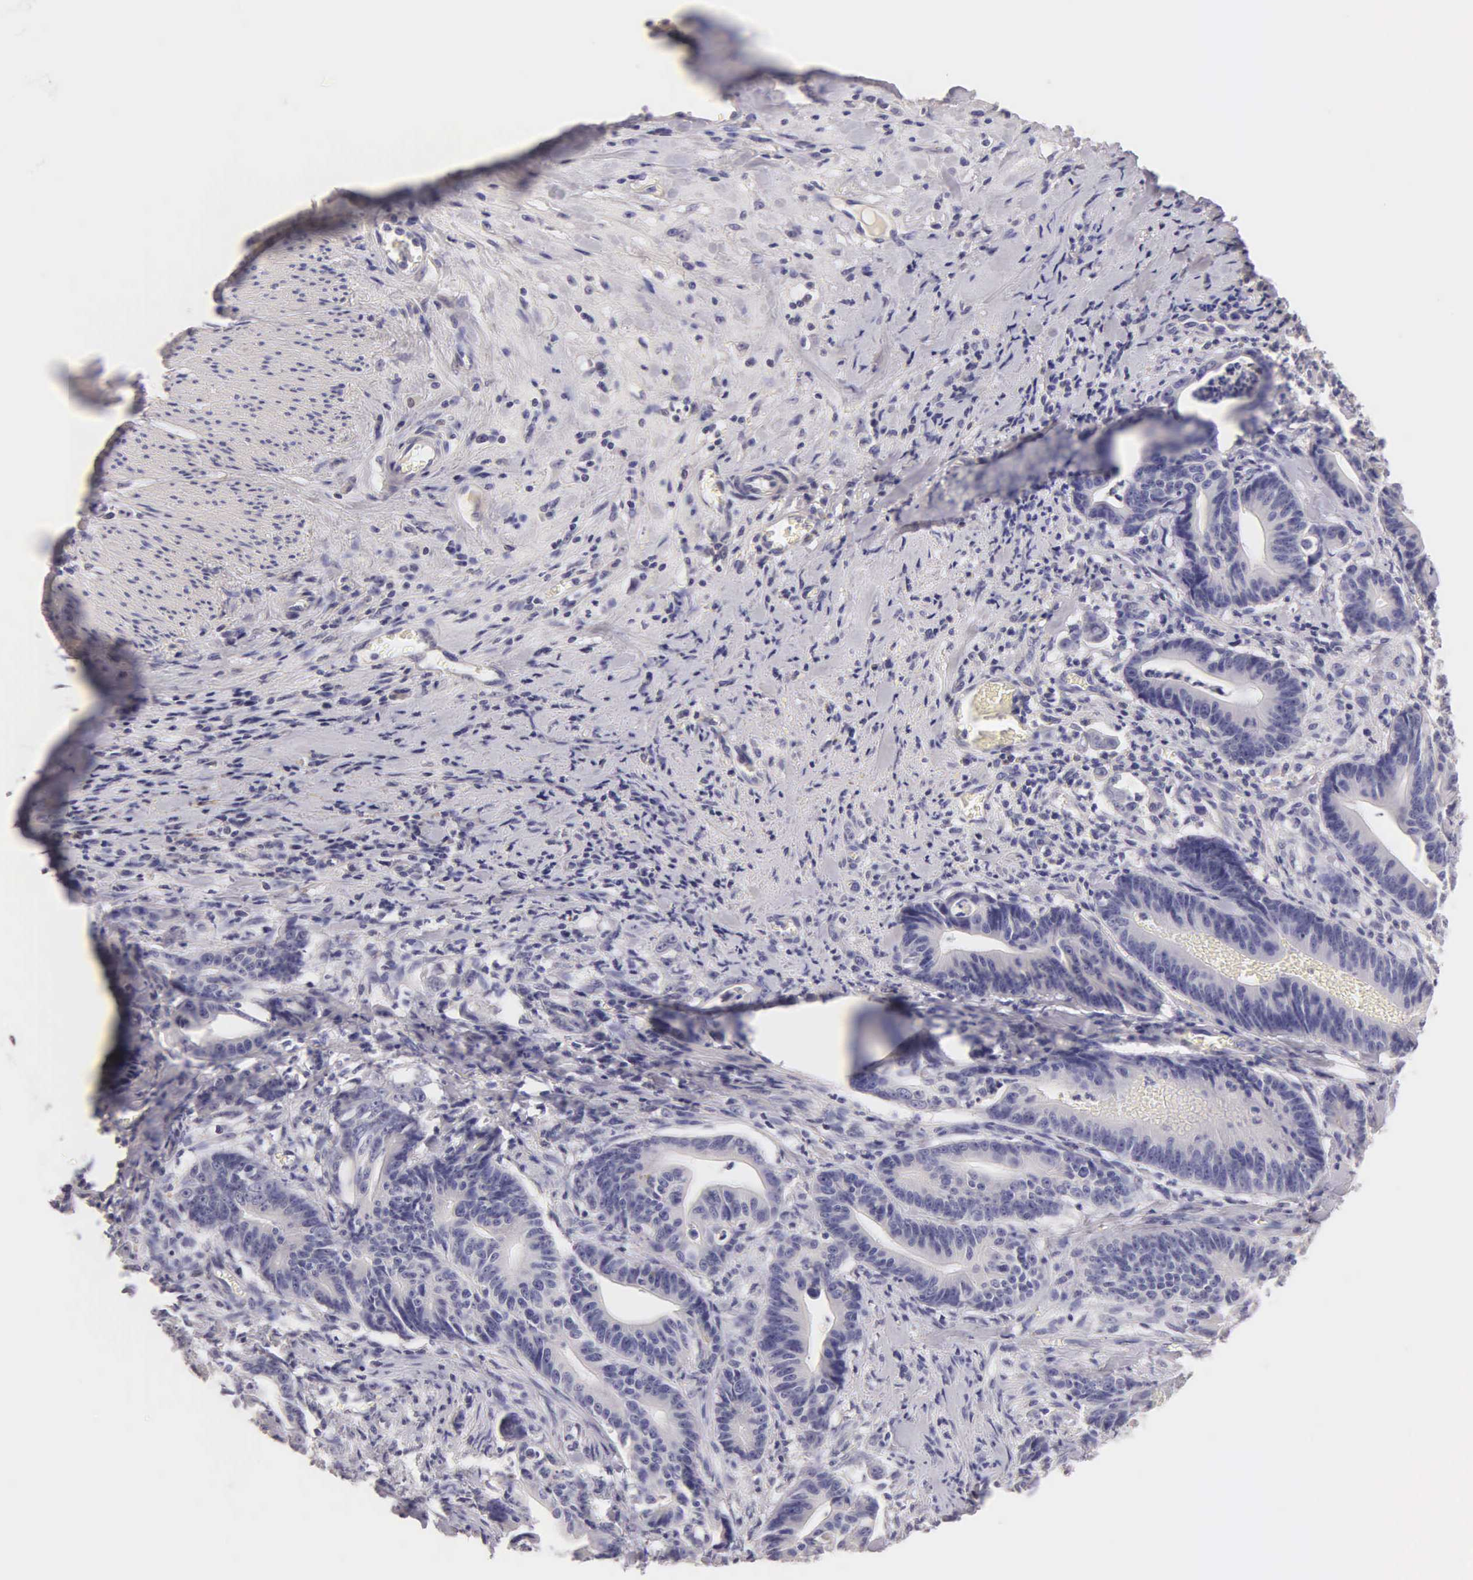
{"staining": {"intensity": "negative", "quantity": "none", "location": "none"}, "tissue": "stomach cancer", "cell_type": "Tumor cells", "image_type": "cancer", "snomed": [{"axis": "morphology", "description": "Adenocarcinoma, NOS"}, {"axis": "topography", "description": "Stomach, lower"}], "caption": "Tumor cells are negative for protein expression in human stomach cancer.", "gene": "ESR1", "patient": {"sex": "female", "age": 86}}